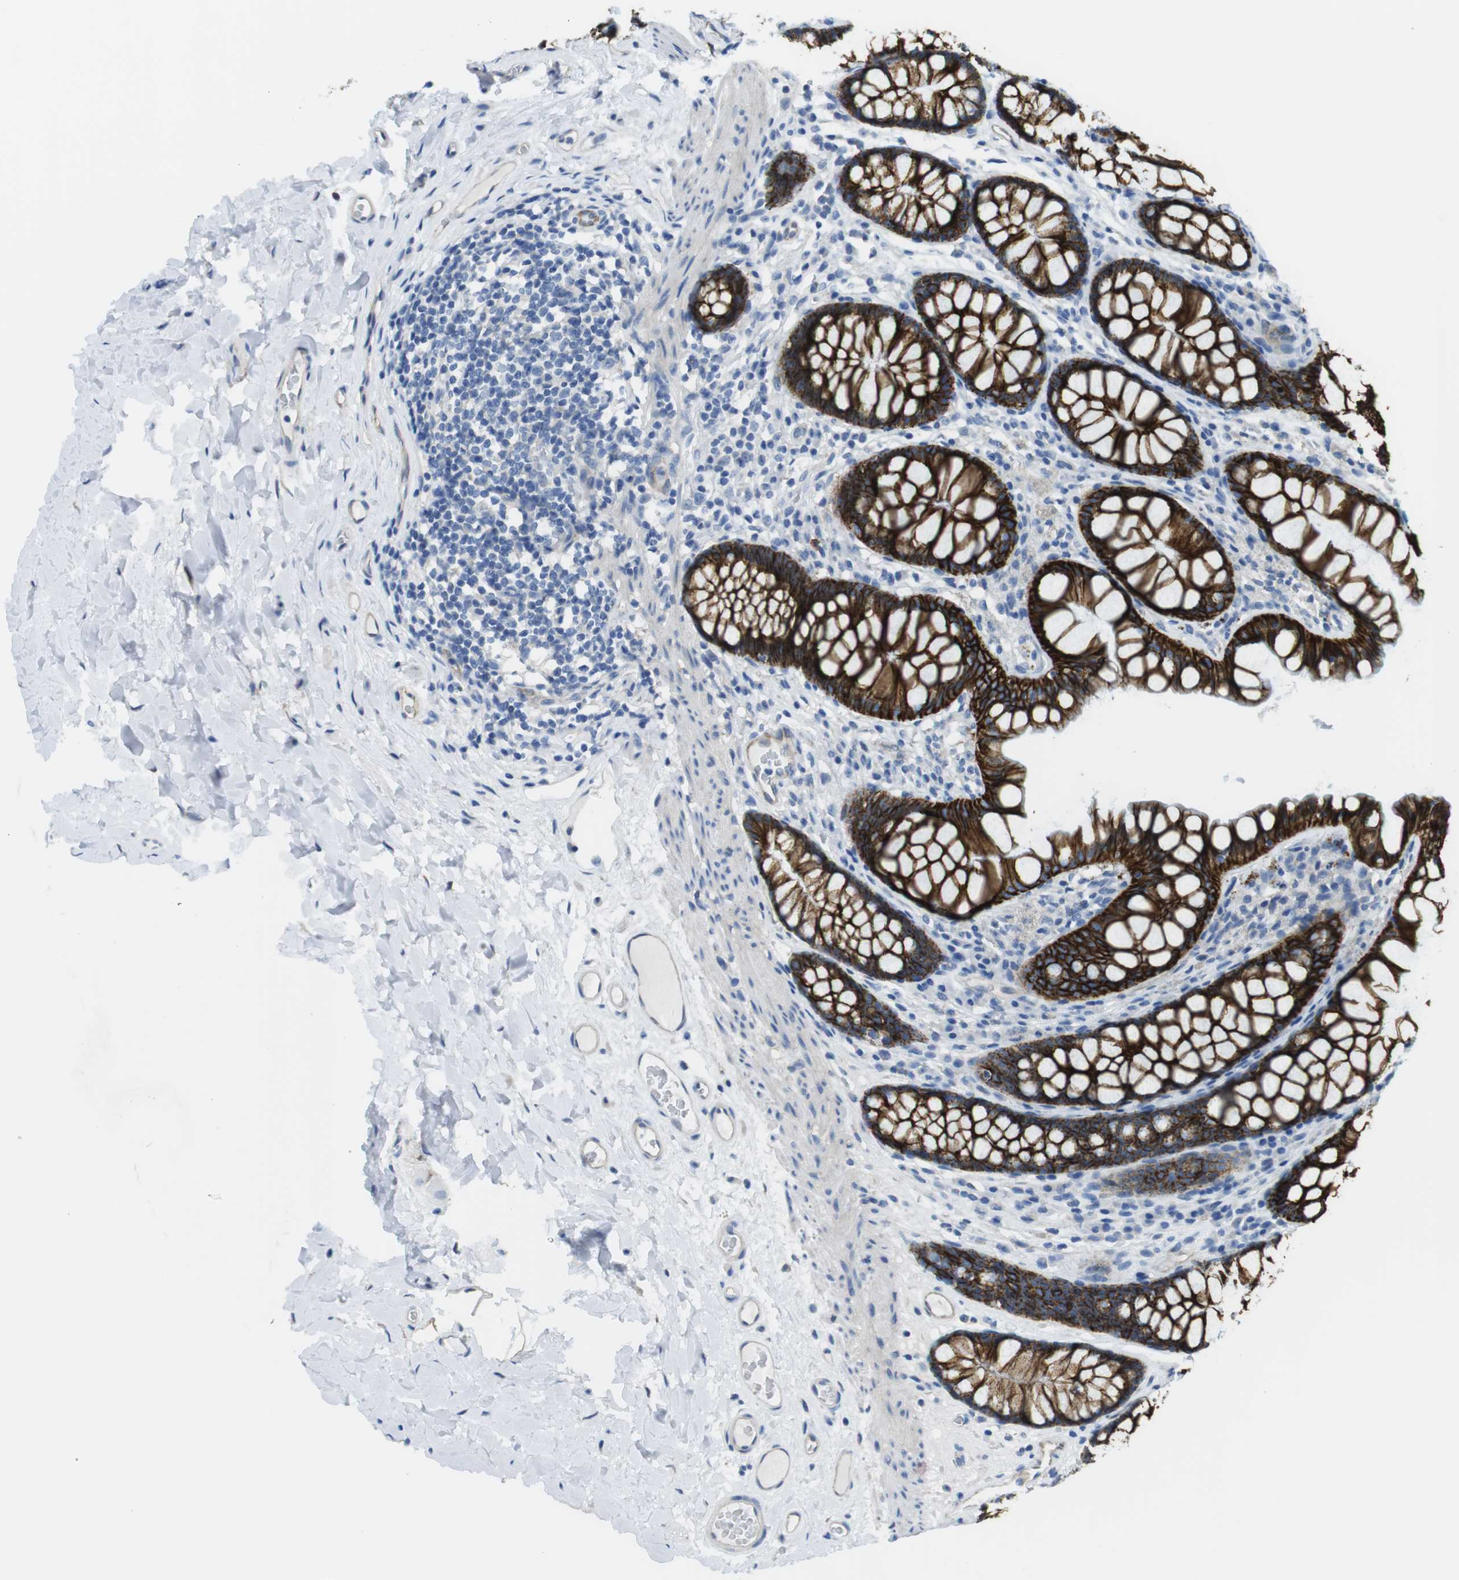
{"staining": {"intensity": "negative", "quantity": "none", "location": "none"}, "tissue": "colon", "cell_type": "Endothelial cells", "image_type": "normal", "snomed": [{"axis": "morphology", "description": "Normal tissue, NOS"}, {"axis": "topography", "description": "Colon"}], "caption": "DAB (3,3'-diaminobenzidine) immunohistochemical staining of normal colon demonstrates no significant staining in endothelial cells.", "gene": "CDH8", "patient": {"sex": "female", "age": 55}}